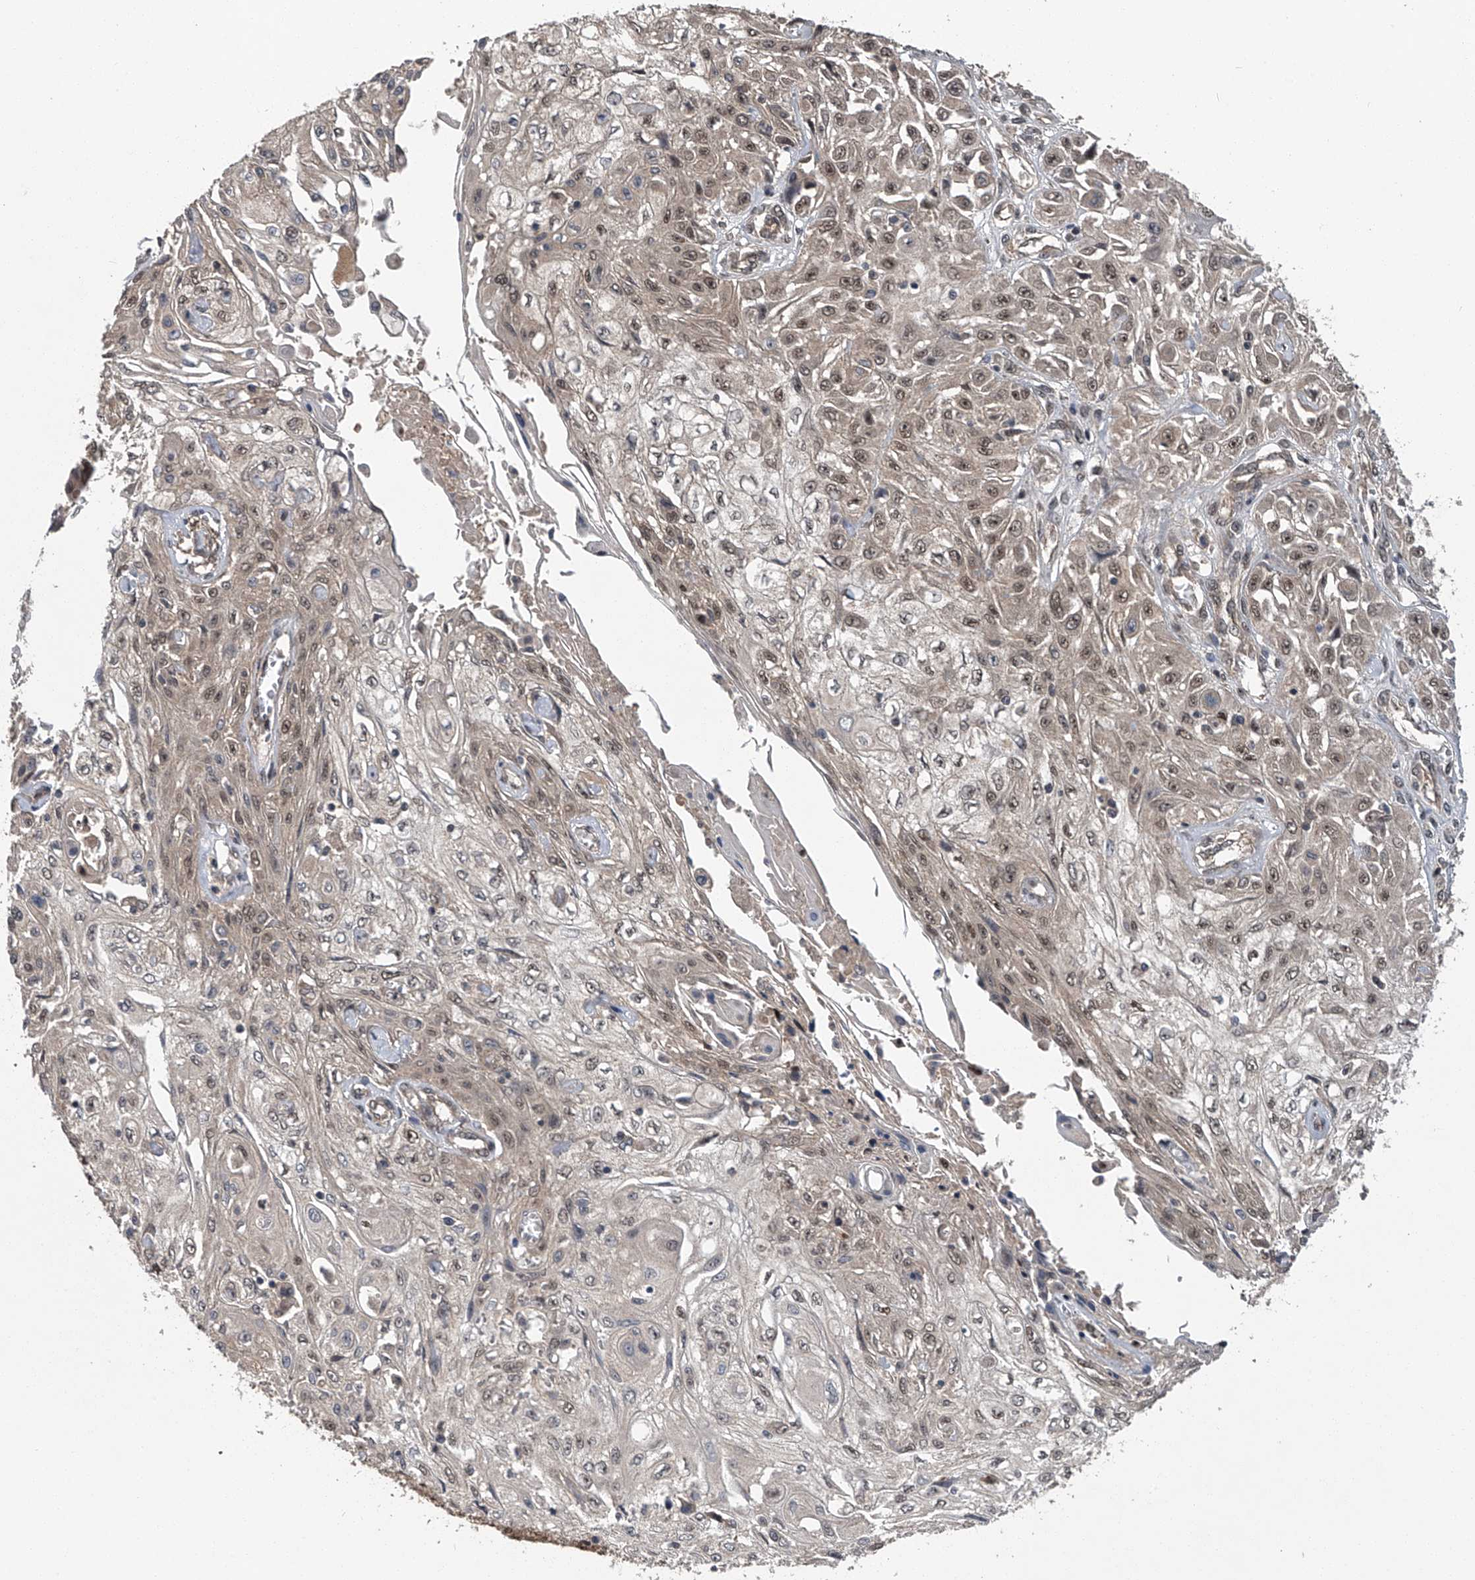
{"staining": {"intensity": "weak", "quantity": "25%-75%", "location": "cytoplasmic/membranous,nuclear"}, "tissue": "skin cancer", "cell_type": "Tumor cells", "image_type": "cancer", "snomed": [{"axis": "morphology", "description": "Squamous cell carcinoma, NOS"}, {"axis": "morphology", "description": "Squamous cell carcinoma, metastatic, NOS"}, {"axis": "topography", "description": "Skin"}, {"axis": "topography", "description": "Lymph node"}], "caption": "A high-resolution micrograph shows immunohistochemistry staining of skin metastatic squamous cell carcinoma, which demonstrates weak cytoplasmic/membranous and nuclear staining in approximately 25%-75% of tumor cells.", "gene": "SLC12A8", "patient": {"sex": "male", "age": 75}}